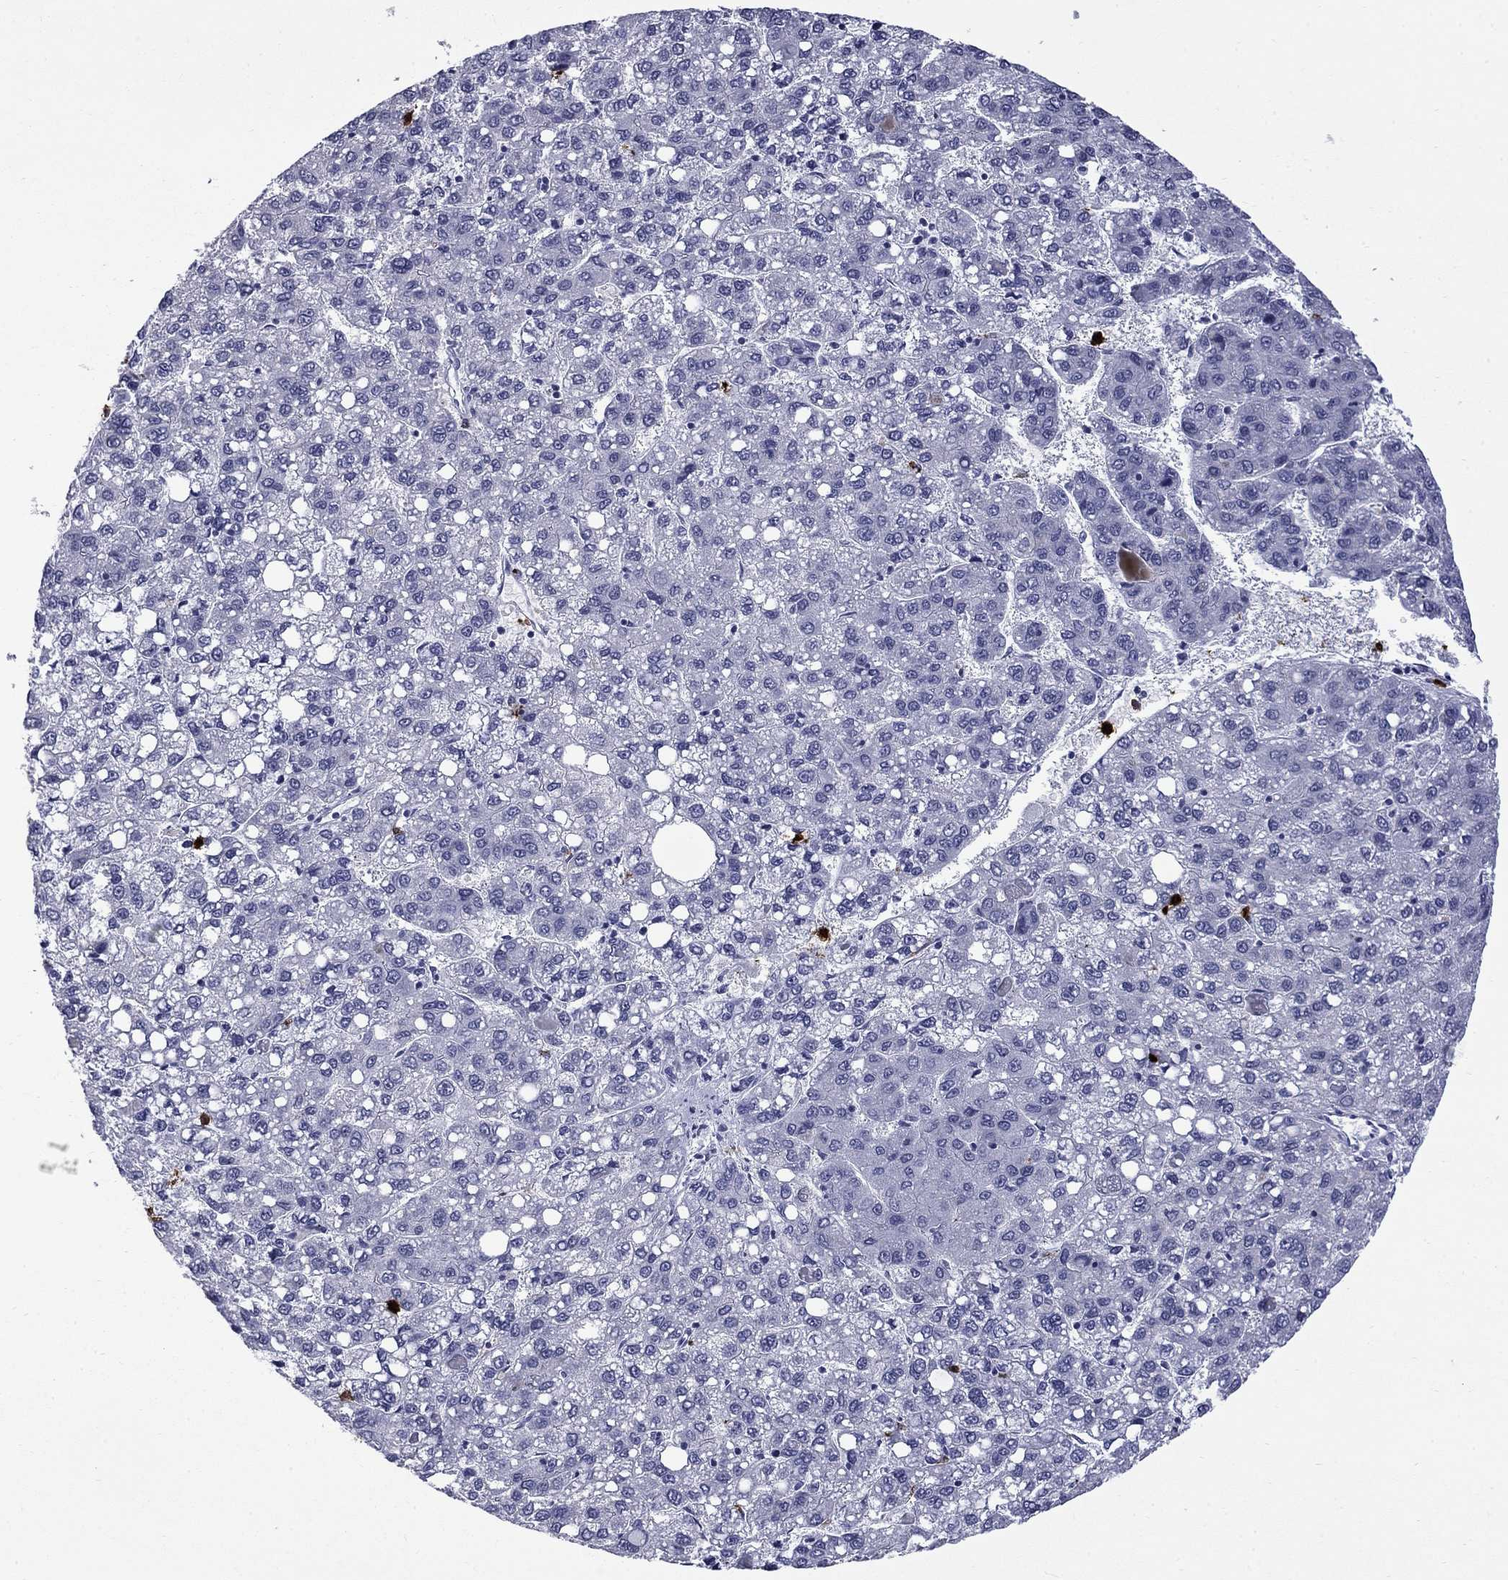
{"staining": {"intensity": "negative", "quantity": "none", "location": "none"}, "tissue": "liver cancer", "cell_type": "Tumor cells", "image_type": "cancer", "snomed": [{"axis": "morphology", "description": "Carcinoma, Hepatocellular, NOS"}, {"axis": "topography", "description": "Liver"}], "caption": "Image shows no protein positivity in tumor cells of liver cancer tissue. (DAB (3,3'-diaminobenzidine) IHC with hematoxylin counter stain).", "gene": "TRIM29", "patient": {"sex": "female", "age": 82}}